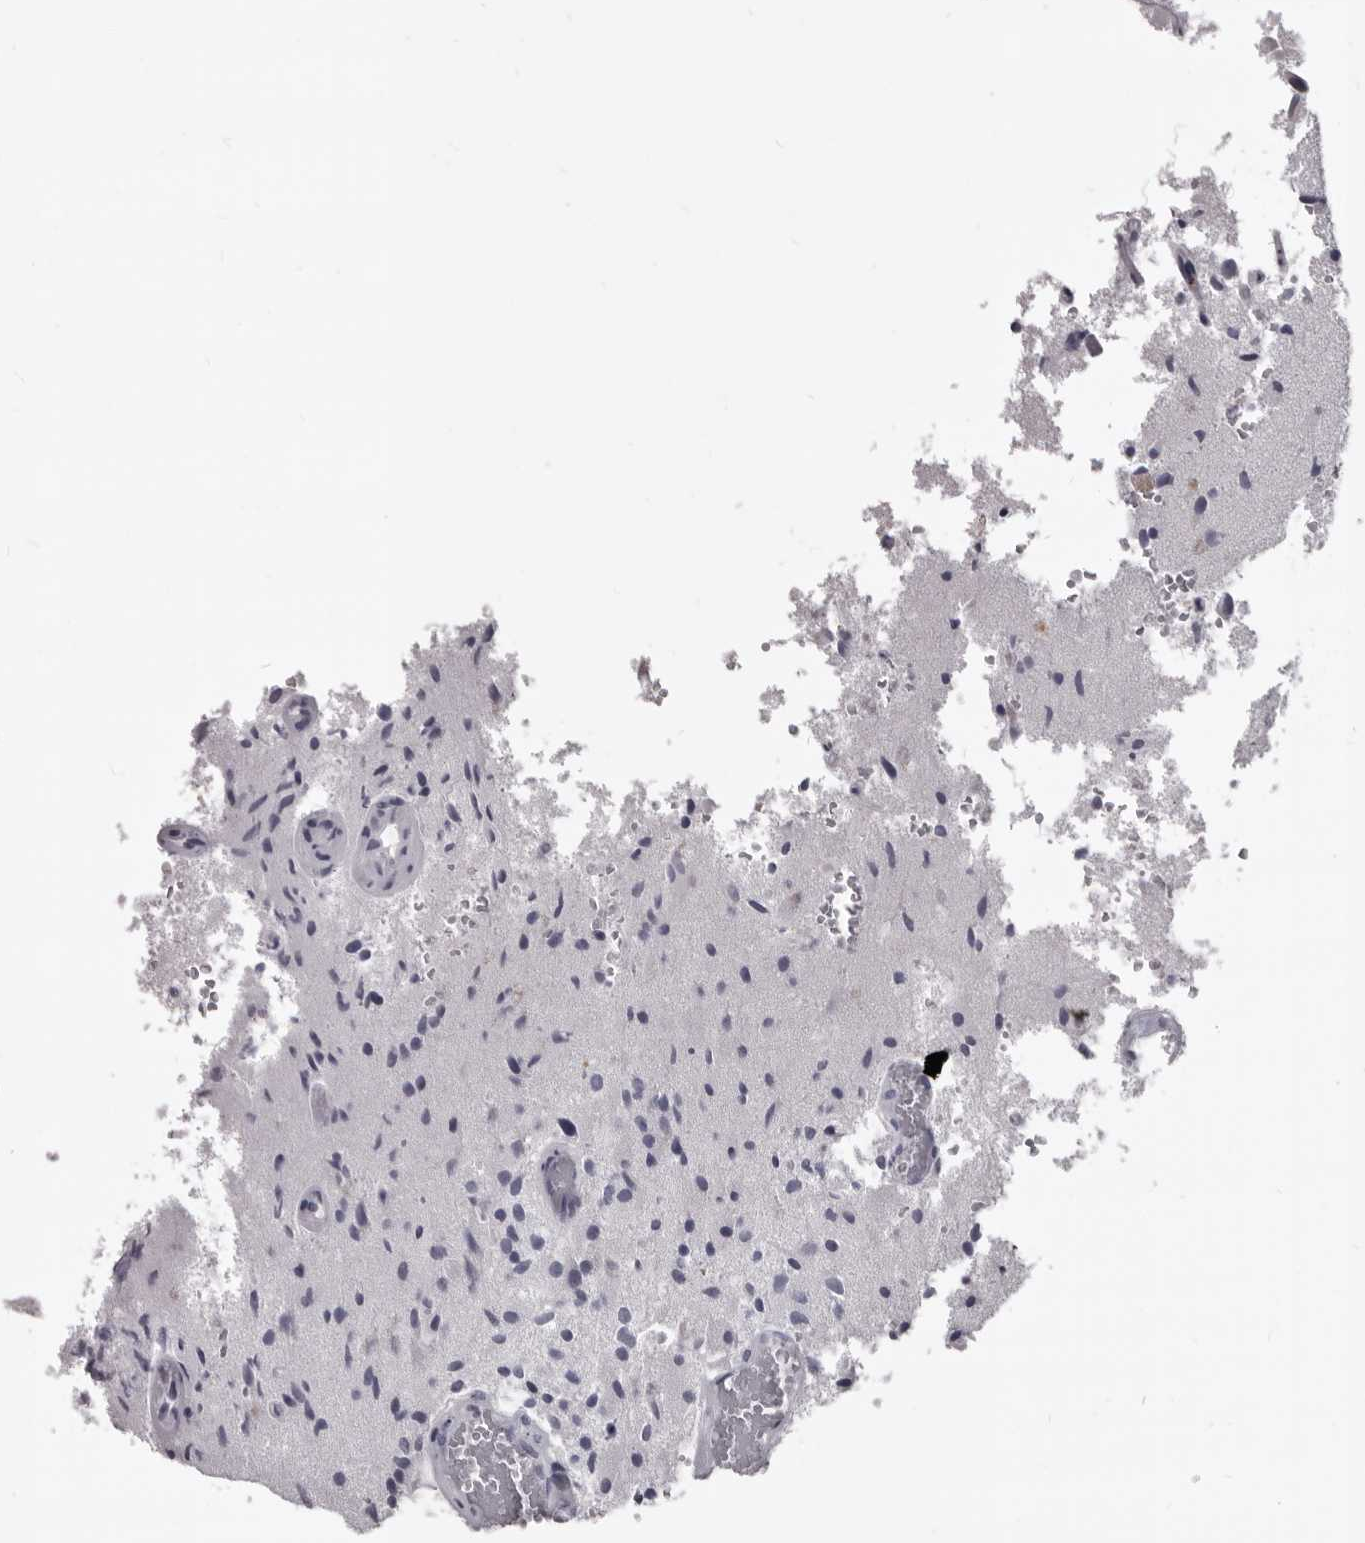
{"staining": {"intensity": "negative", "quantity": "none", "location": "none"}, "tissue": "glioma", "cell_type": "Tumor cells", "image_type": "cancer", "snomed": [{"axis": "morphology", "description": "Normal tissue, NOS"}, {"axis": "morphology", "description": "Glioma, malignant, High grade"}, {"axis": "topography", "description": "Cerebral cortex"}], "caption": "Histopathology image shows no significant protein positivity in tumor cells of malignant glioma (high-grade).", "gene": "GZMH", "patient": {"sex": "male", "age": 77}}